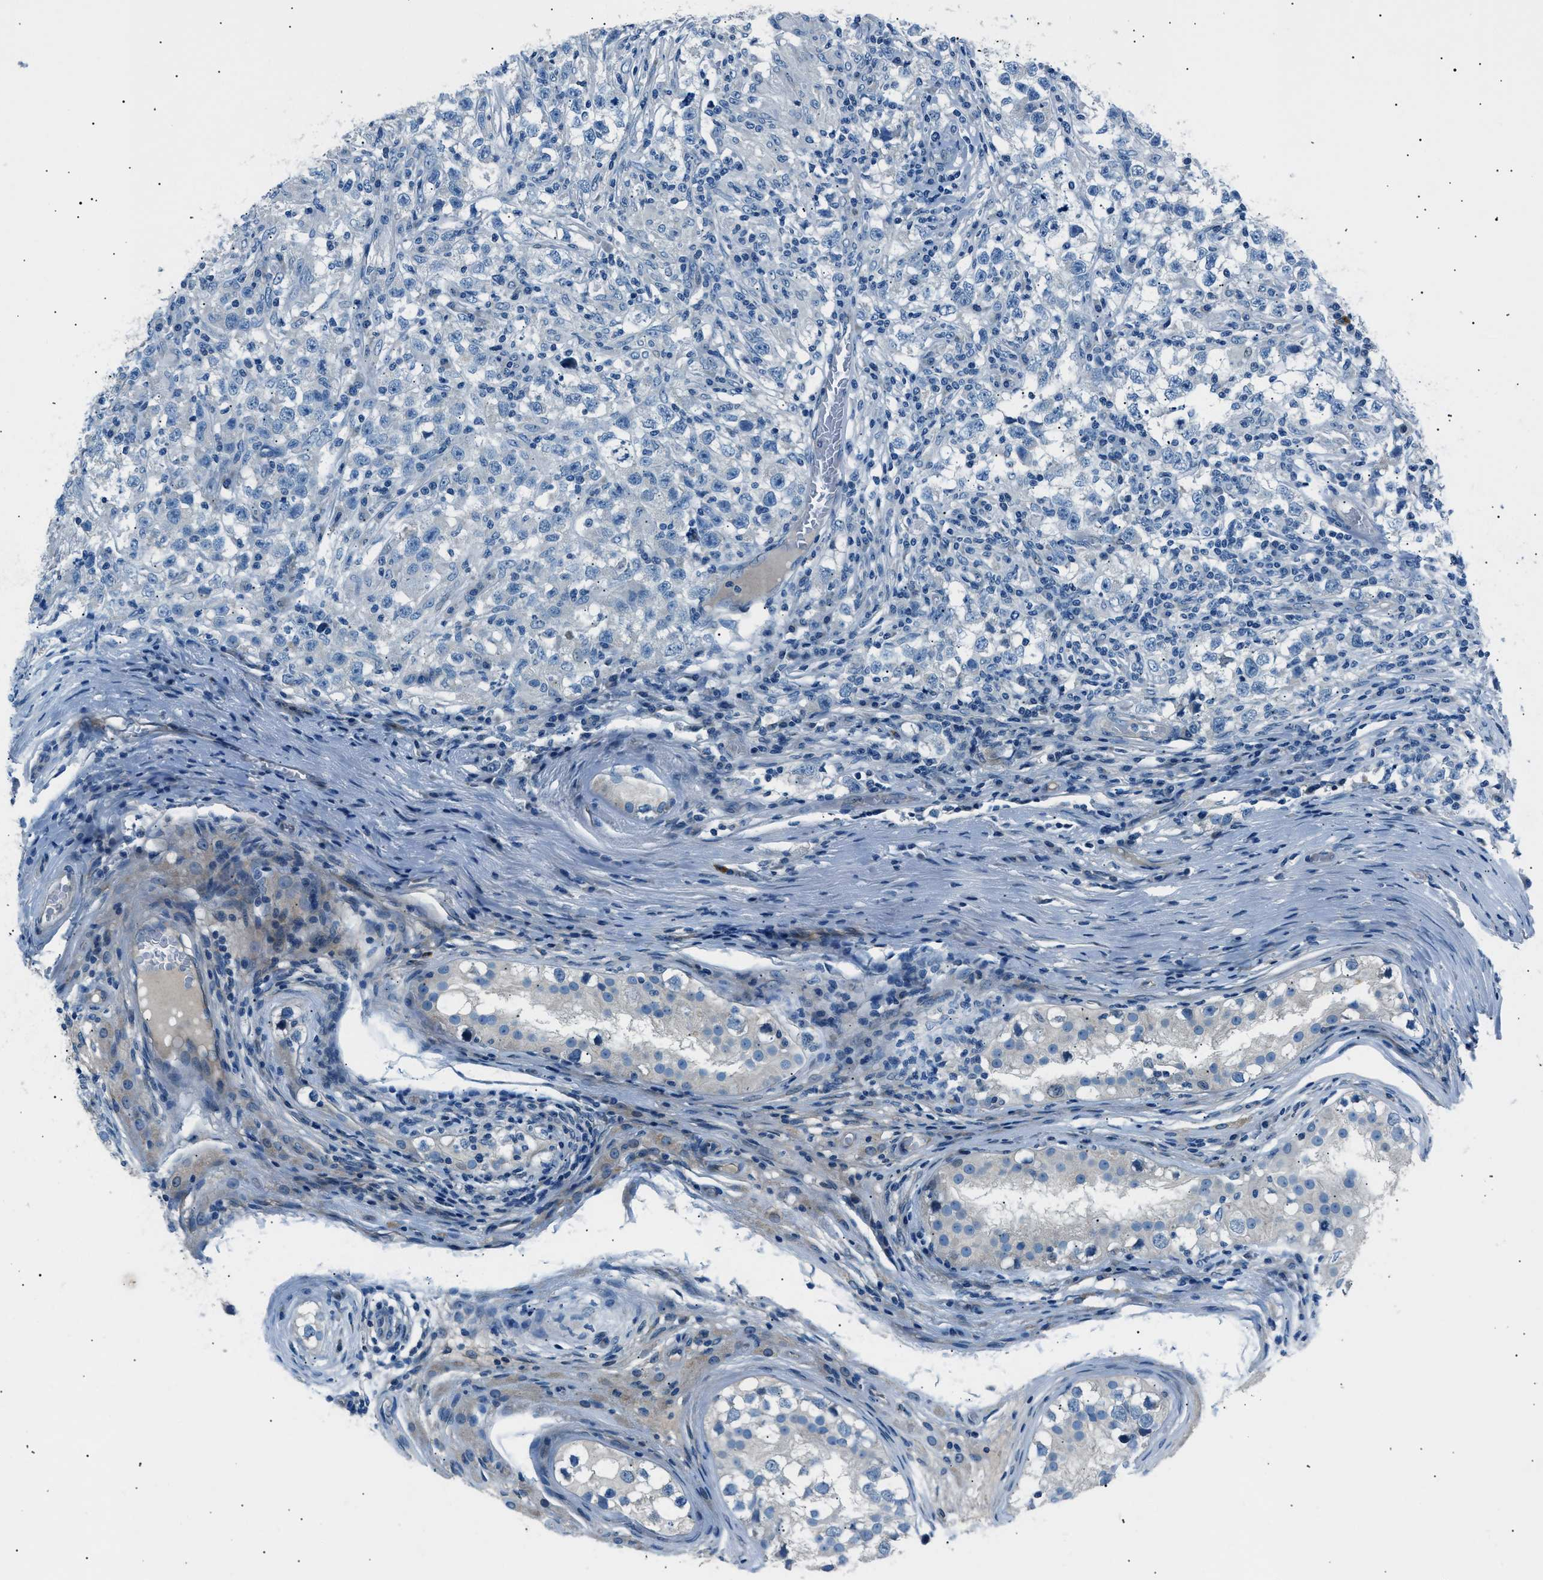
{"staining": {"intensity": "negative", "quantity": "none", "location": "none"}, "tissue": "testis cancer", "cell_type": "Tumor cells", "image_type": "cancer", "snomed": [{"axis": "morphology", "description": "Carcinoma, Embryonal, NOS"}, {"axis": "topography", "description": "Testis"}], "caption": "Tumor cells are negative for protein expression in human embryonal carcinoma (testis).", "gene": "LRRC37B", "patient": {"sex": "male", "age": 21}}